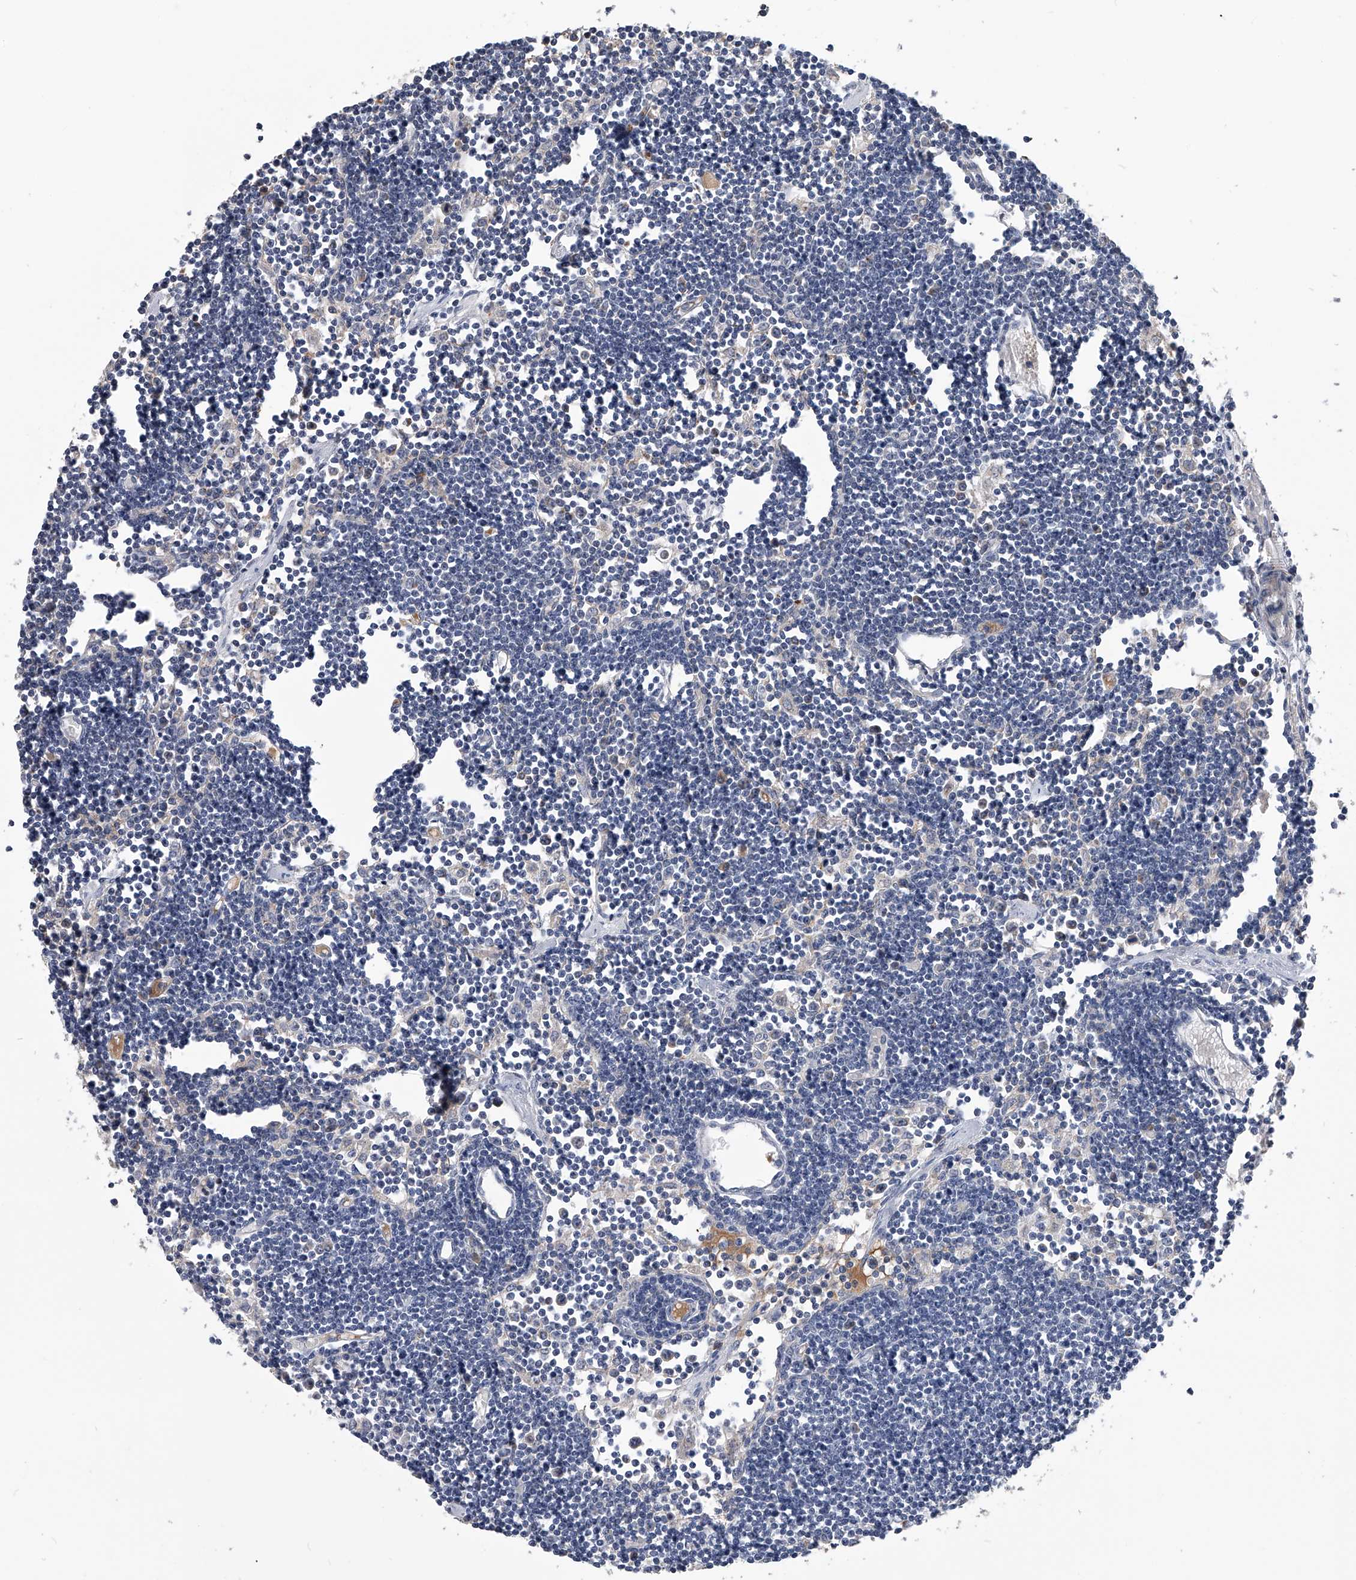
{"staining": {"intensity": "negative", "quantity": "none", "location": "none"}, "tissue": "lymph node", "cell_type": "Germinal center cells", "image_type": "normal", "snomed": [{"axis": "morphology", "description": "Normal tissue, NOS"}, {"axis": "topography", "description": "Lymph node"}], "caption": "Immunohistochemistry image of unremarkable human lymph node stained for a protein (brown), which displays no expression in germinal center cells.", "gene": "OAT", "patient": {"sex": "female", "age": 11}}